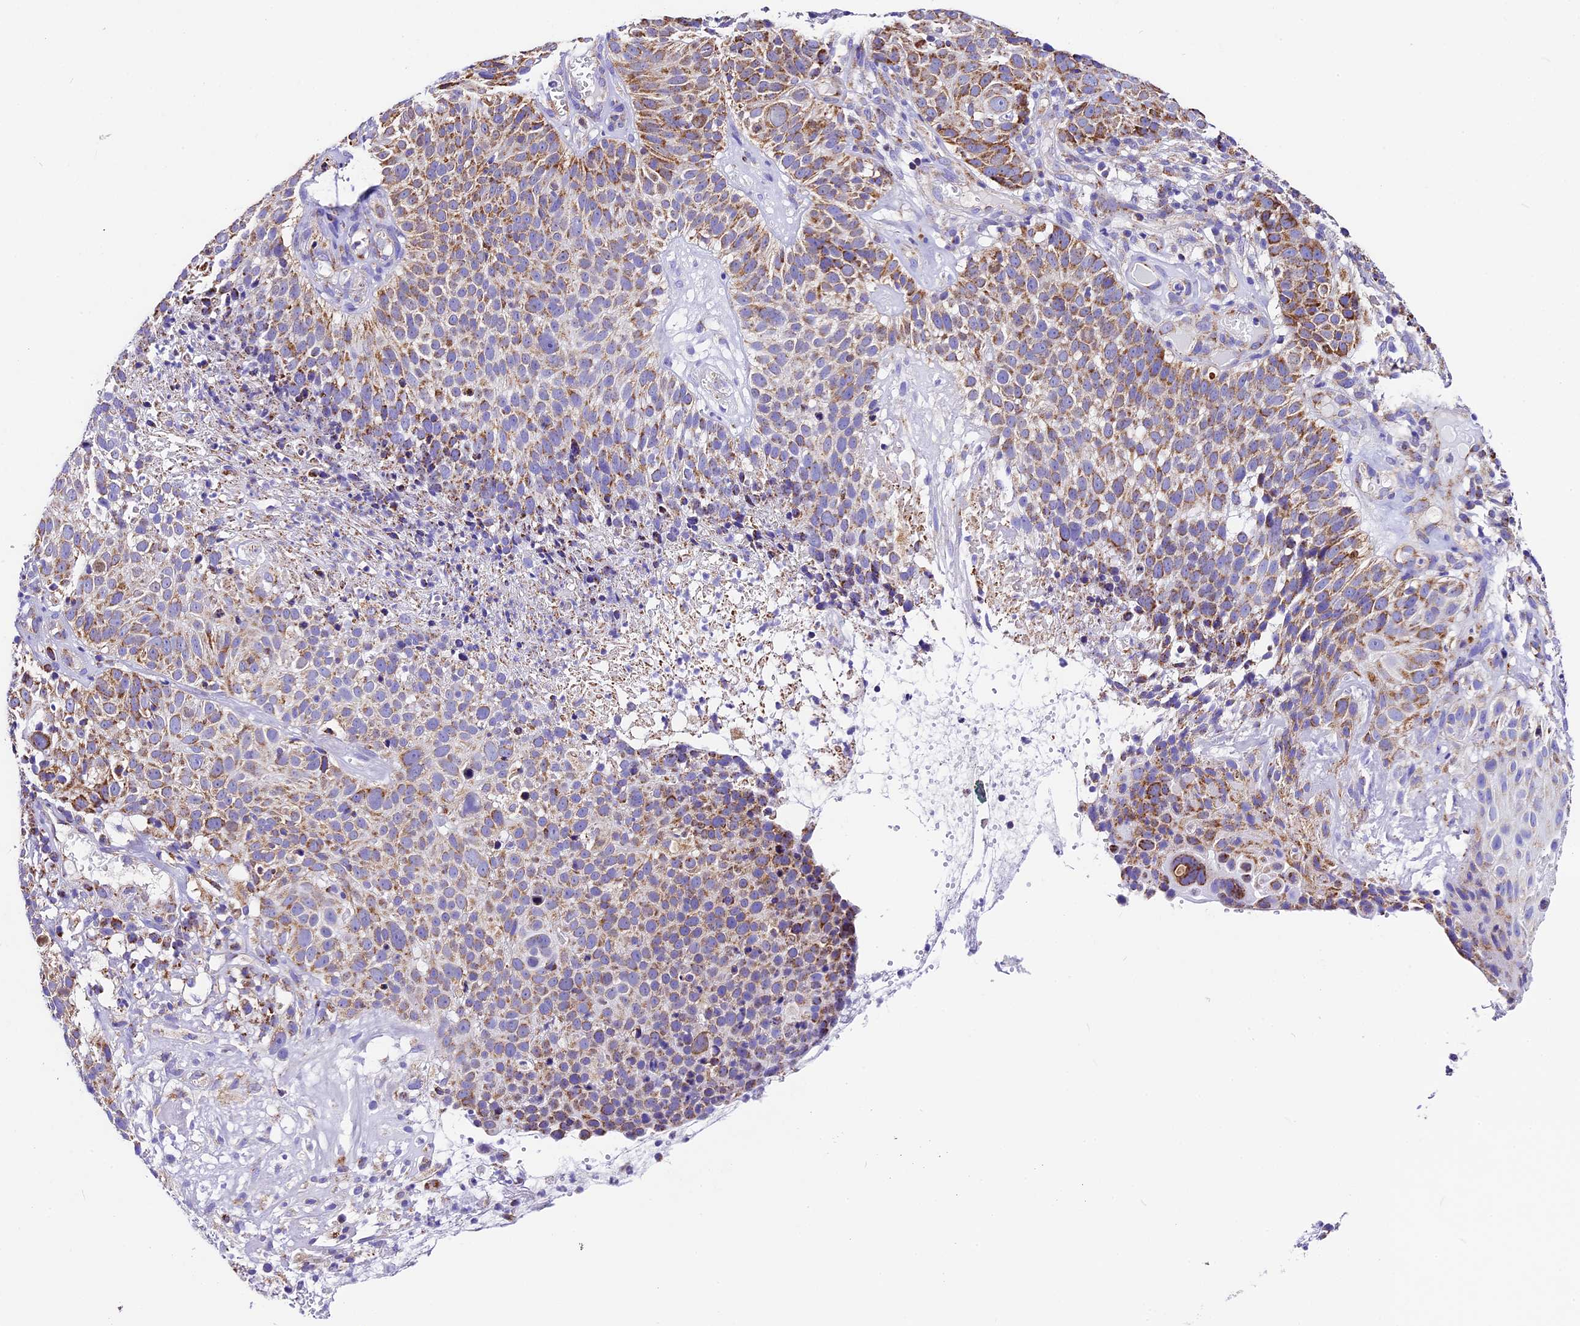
{"staining": {"intensity": "moderate", "quantity": ">75%", "location": "cytoplasmic/membranous"}, "tissue": "cervical cancer", "cell_type": "Tumor cells", "image_type": "cancer", "snomed": [{"axis": "morphology", "description": "Squamous cell carcinoma, NOS"}, {"axis": "topography", "description": "Cervix"}], "caption": "Squamous cell carcinoma (cervical) stained with immunohistochemistry demonstrates moderate cytoplasmic/membranous positivity in approximately >75% of tumor cells.", "gene": "DCAF5", "patient": {"sex": "female", "age": 74}}